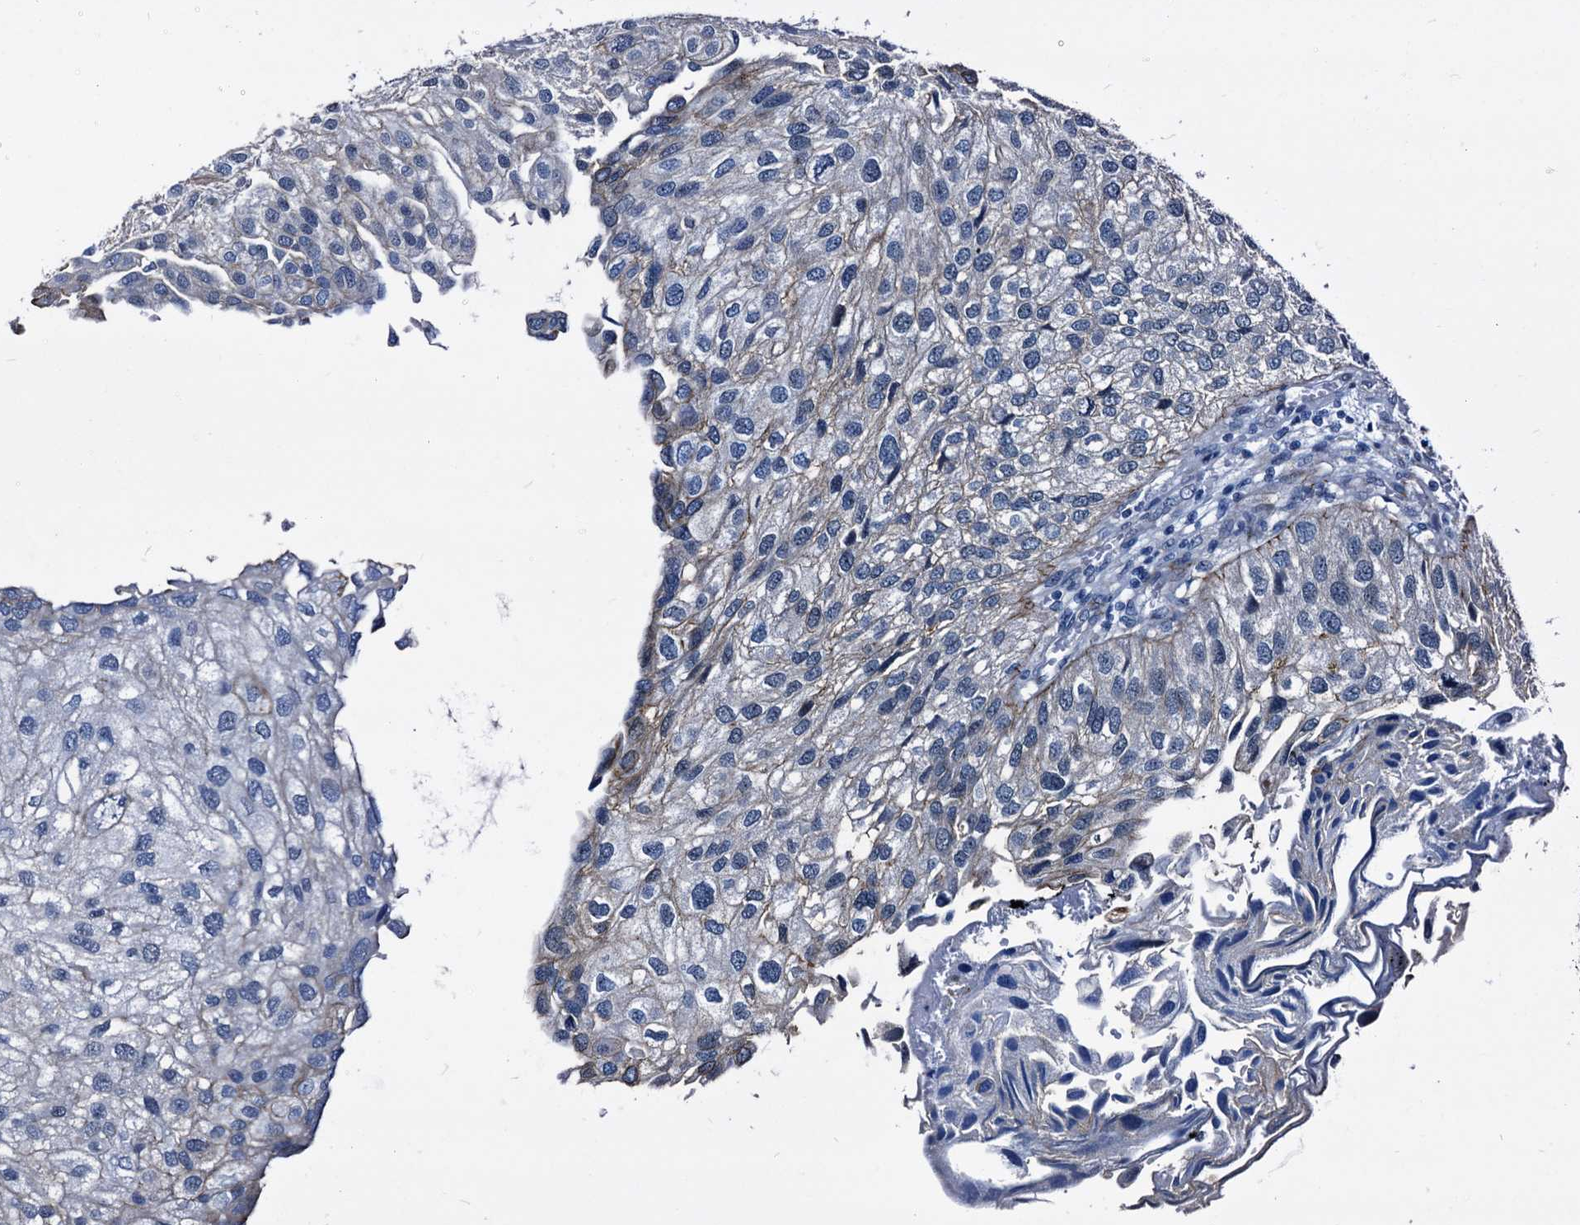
{"staining": {"intensity": "negative", "quantity": "none", "location": "none"}, "tissue": "urothelial cancer", "cell_type": "Tumor cells", "image_type": "cancer", "snomed": [{"axis": "morphology", "description": "Urothelial carcinoma, Low grade"}, {"axis": "topography", "description": "Urinary bladder"}], "caption": "The histopathology image reveals no significant expression in tumor cells of low-grade urothelial carcinoma. (Brightfield microscopy of DAB immunohistochemistry (IHC) at high magnification).", "gene": "EMG1", "patient": {"sex": "female", "age": 89}}